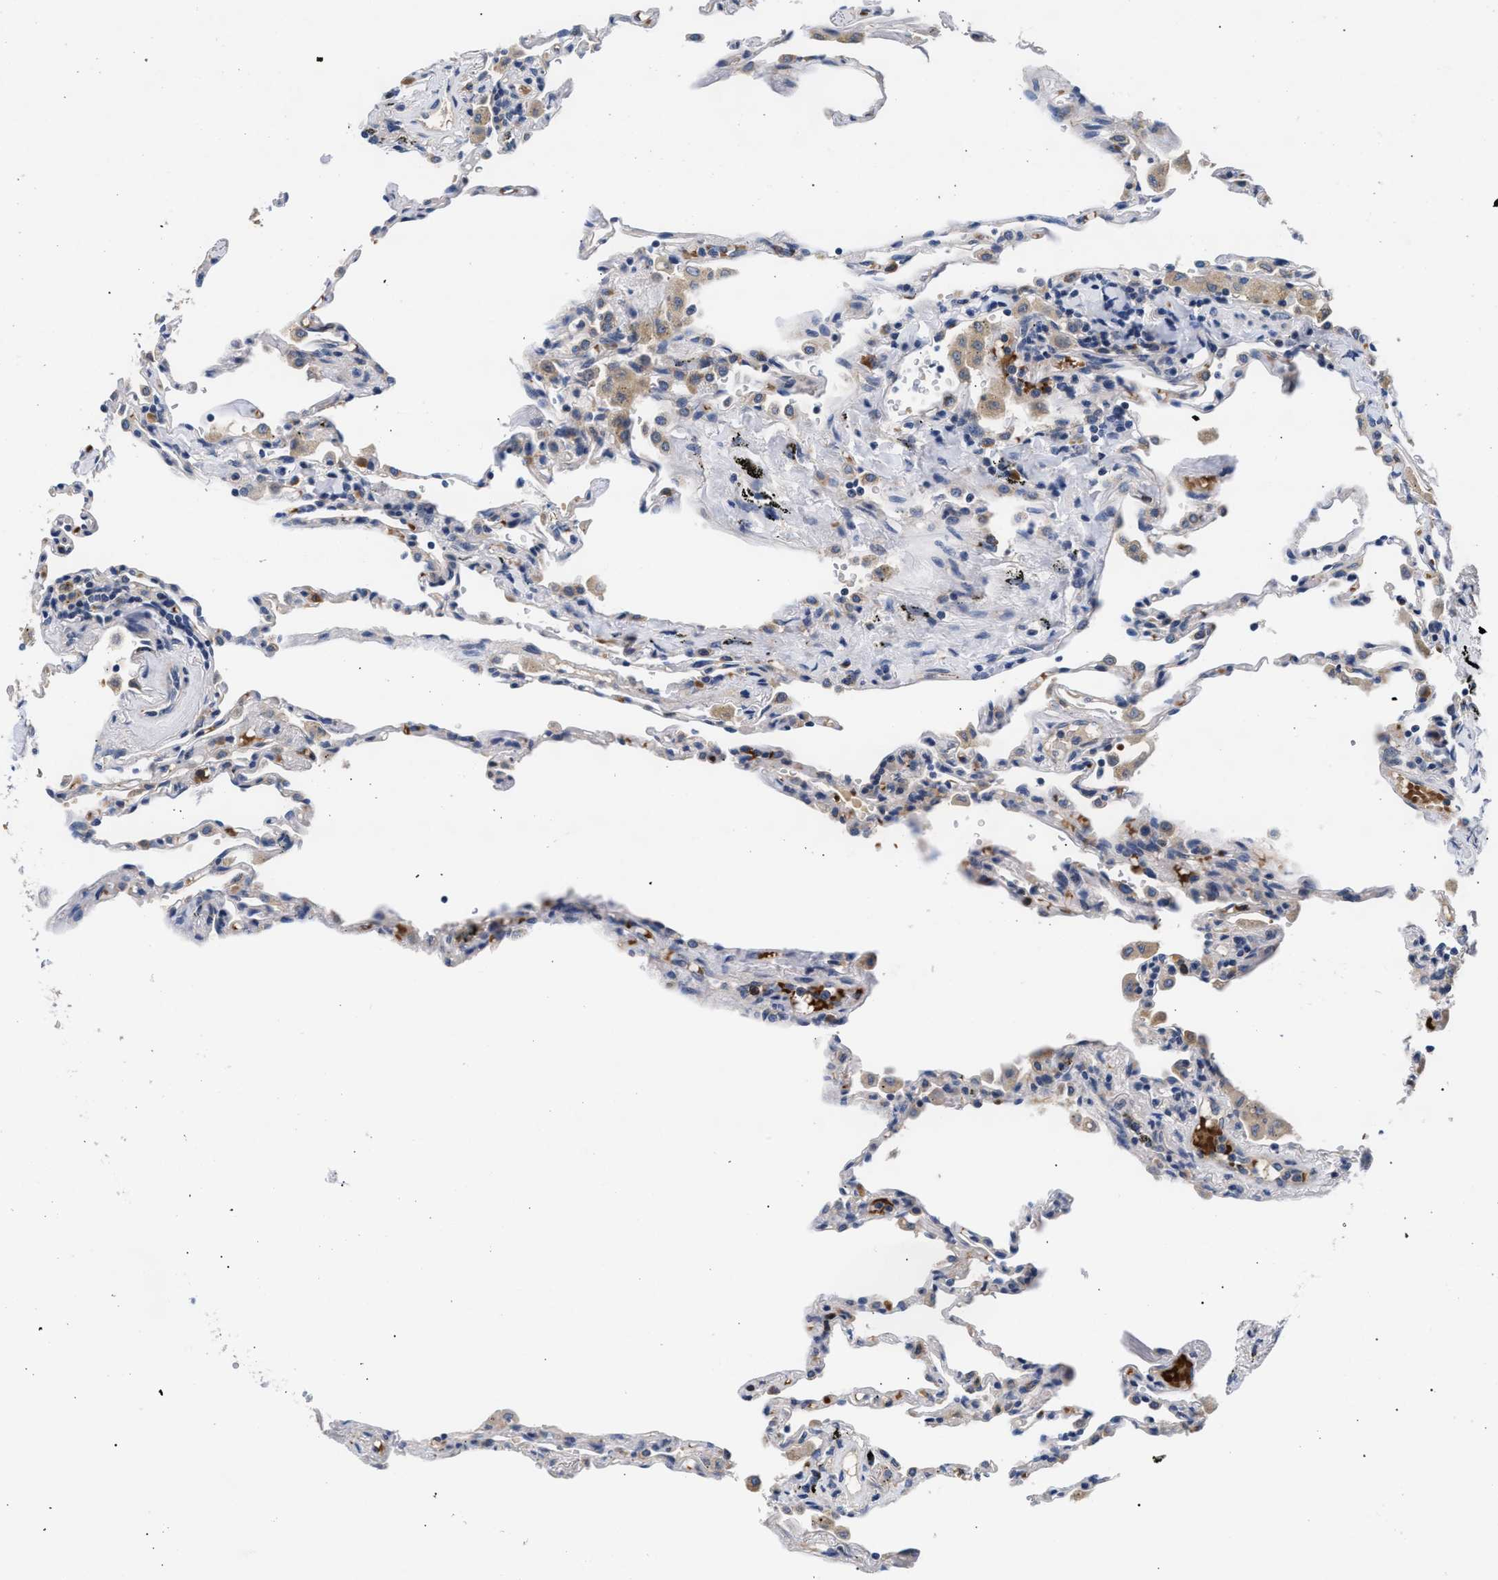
{"staining": {"intensity": "moderate", "quantity": "<25%", "location": "cytoplasmic/membranous"}, "tissue": "lung", "cell_type": "Alveolar cells", "image_type": "normal", "snomed": [{"axis": "morphology", "description": "Normal tissue, NOS"}, {"axis": "topography", "description": "Lung"}], "caption": "Immunohistochemistry staining of benign lung, which displays low levels of moderate cytoplasmic/membranous staining in approximately <25% of alveolar cells indicating moderate cytoplasmic/membranous protein staining. The staining was performed using DAB (3,3'-diaminobenzidine) (brown) for protein detection and nuclei were counterstained in hematoxylin (blue).", "gene": "RINT1", "patient": {"sex": "male", "age": 59}}